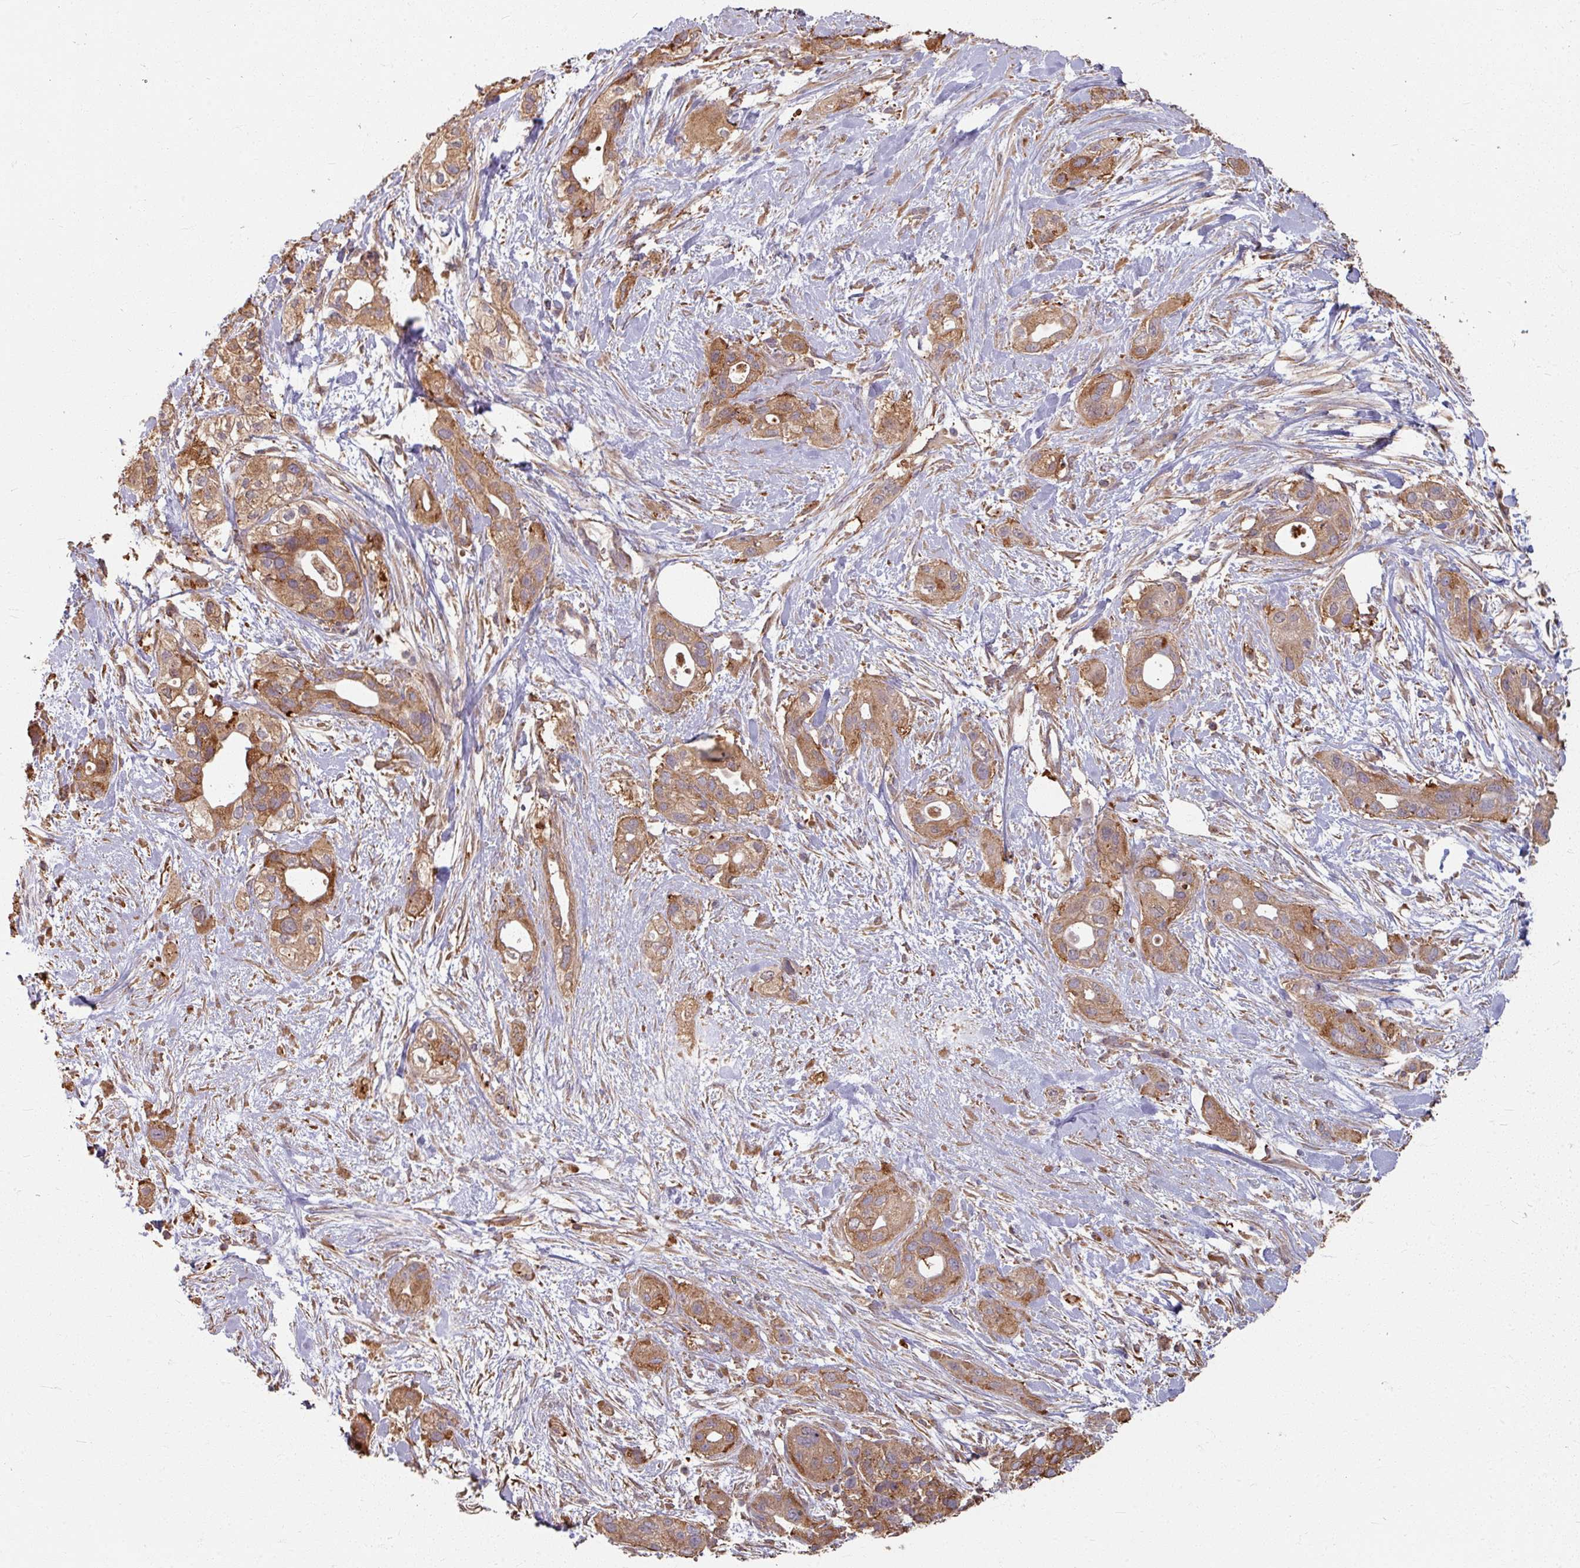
{"staining": {"intensity": "moderate", "quantity": ">75%", "location": "cytoplasmic/membranous"}, "tissue": "pancreatic cancer", "cell_type": "Tumor cells", "image_type": "cancer", "snomed": [{"axis": "morphology", "description": "Adenocarcinoma, NOS"}, {"axis": "topography", "description": "Pancreas"}], "caption": "Protein expression analysis of human pancreatic cancer reveals moderate cytoplasmic/membranous staining in about >75% of tumor cells.", "gene": "CCDC68", "patient": {"sex": "male", "age": 44}}